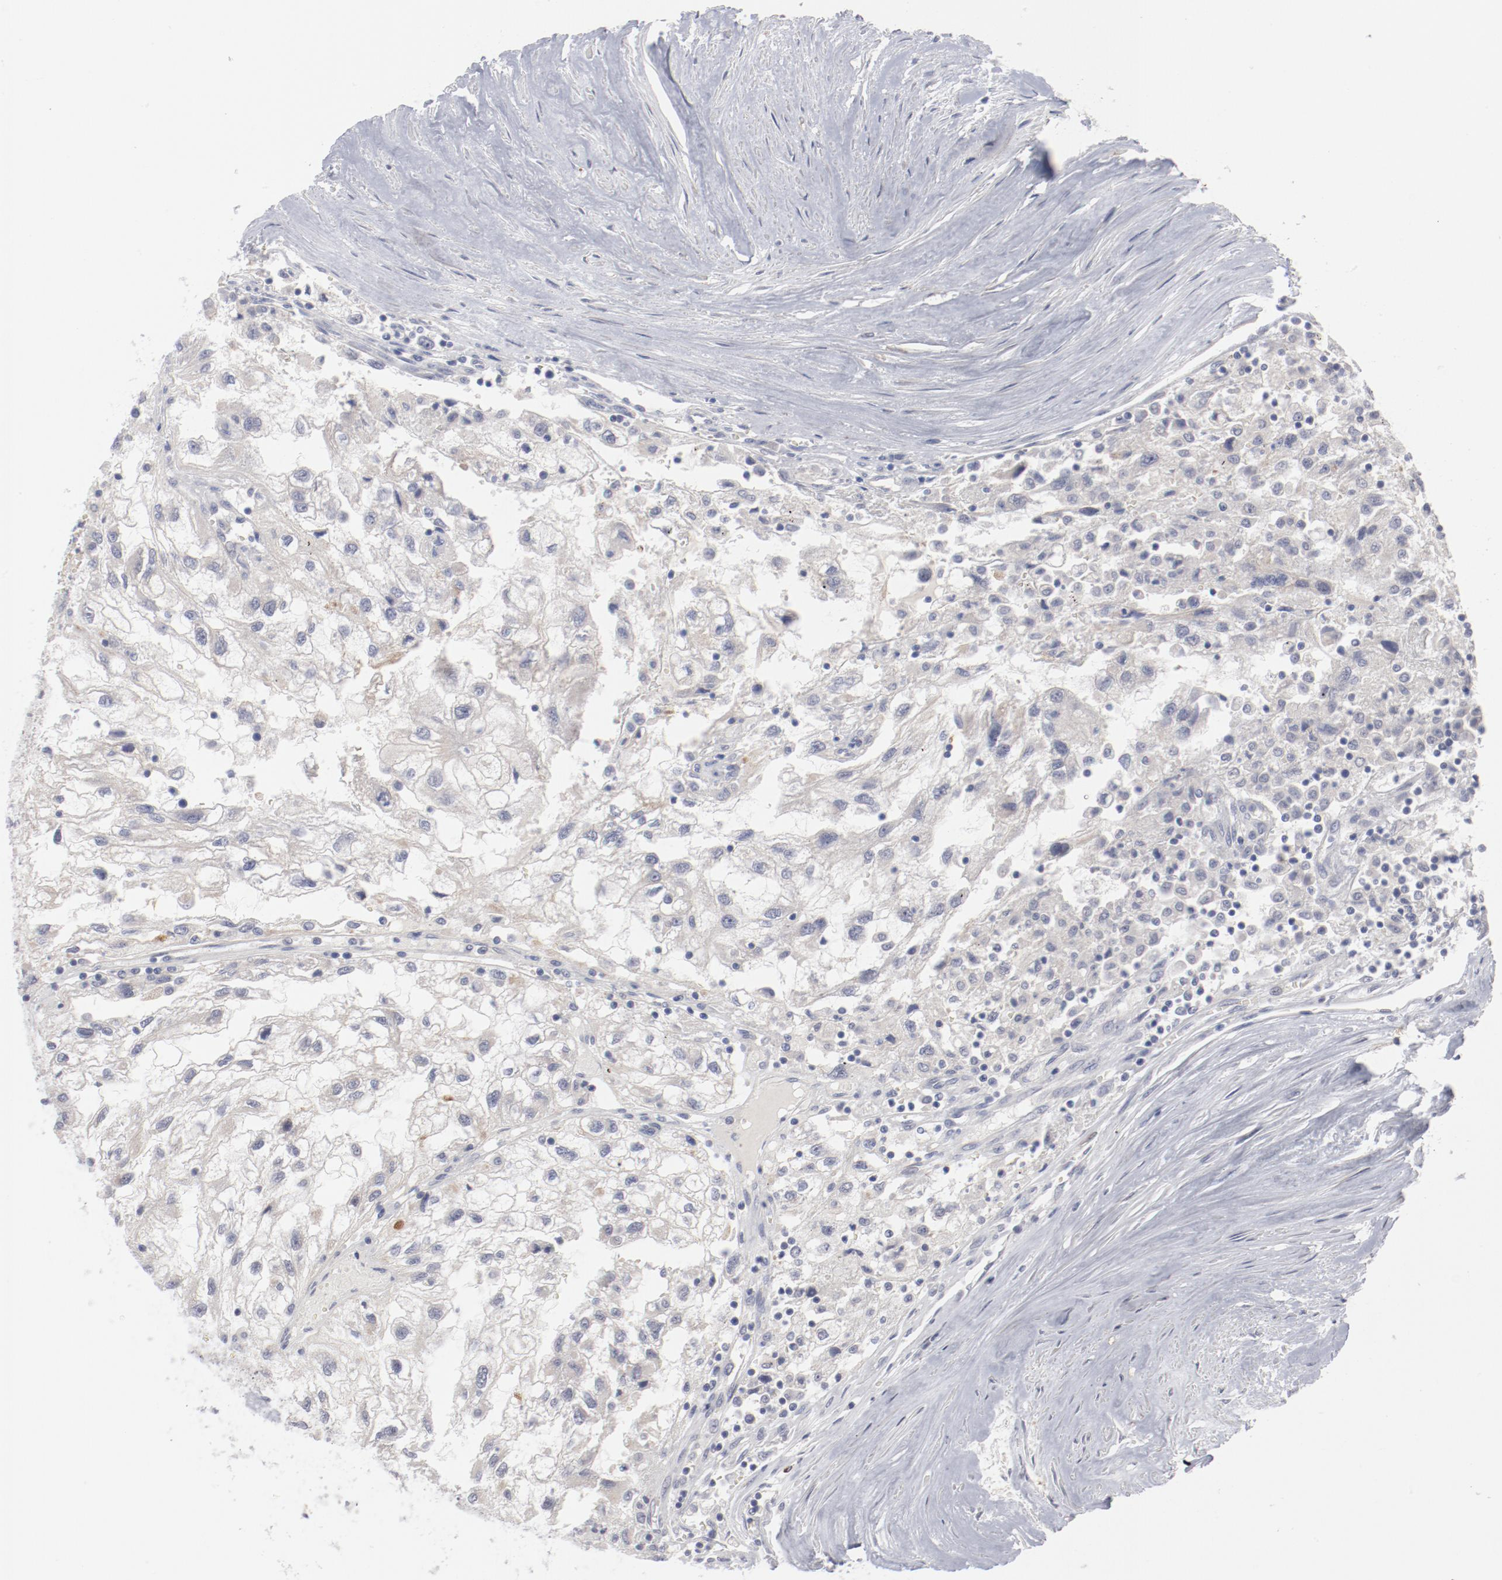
{"staining": {"intensity": "weak", "quantity": "25%-75%", "location": "cytoplasmic/membranous"}, "tissue": "renal cancer", "cell_type": "Tumor cells", "image_type": "cancer", "snomed": [{"axis": "morphology", "description": "Normal tissue, NOS"}, {"axis": "morphology", "description": "Adenocarcinoma, NOS"}, {"axis": "topography", "description": "Kidney"}], "caption": "A low amount of weak cytoplasmic/membranous staining is identified in approximately 25%-75% of tumor cells in adenocarcinoma (renal) tissue.", "gene": "SH3BGR", "patient": {"sex": "male", "age": 71}}